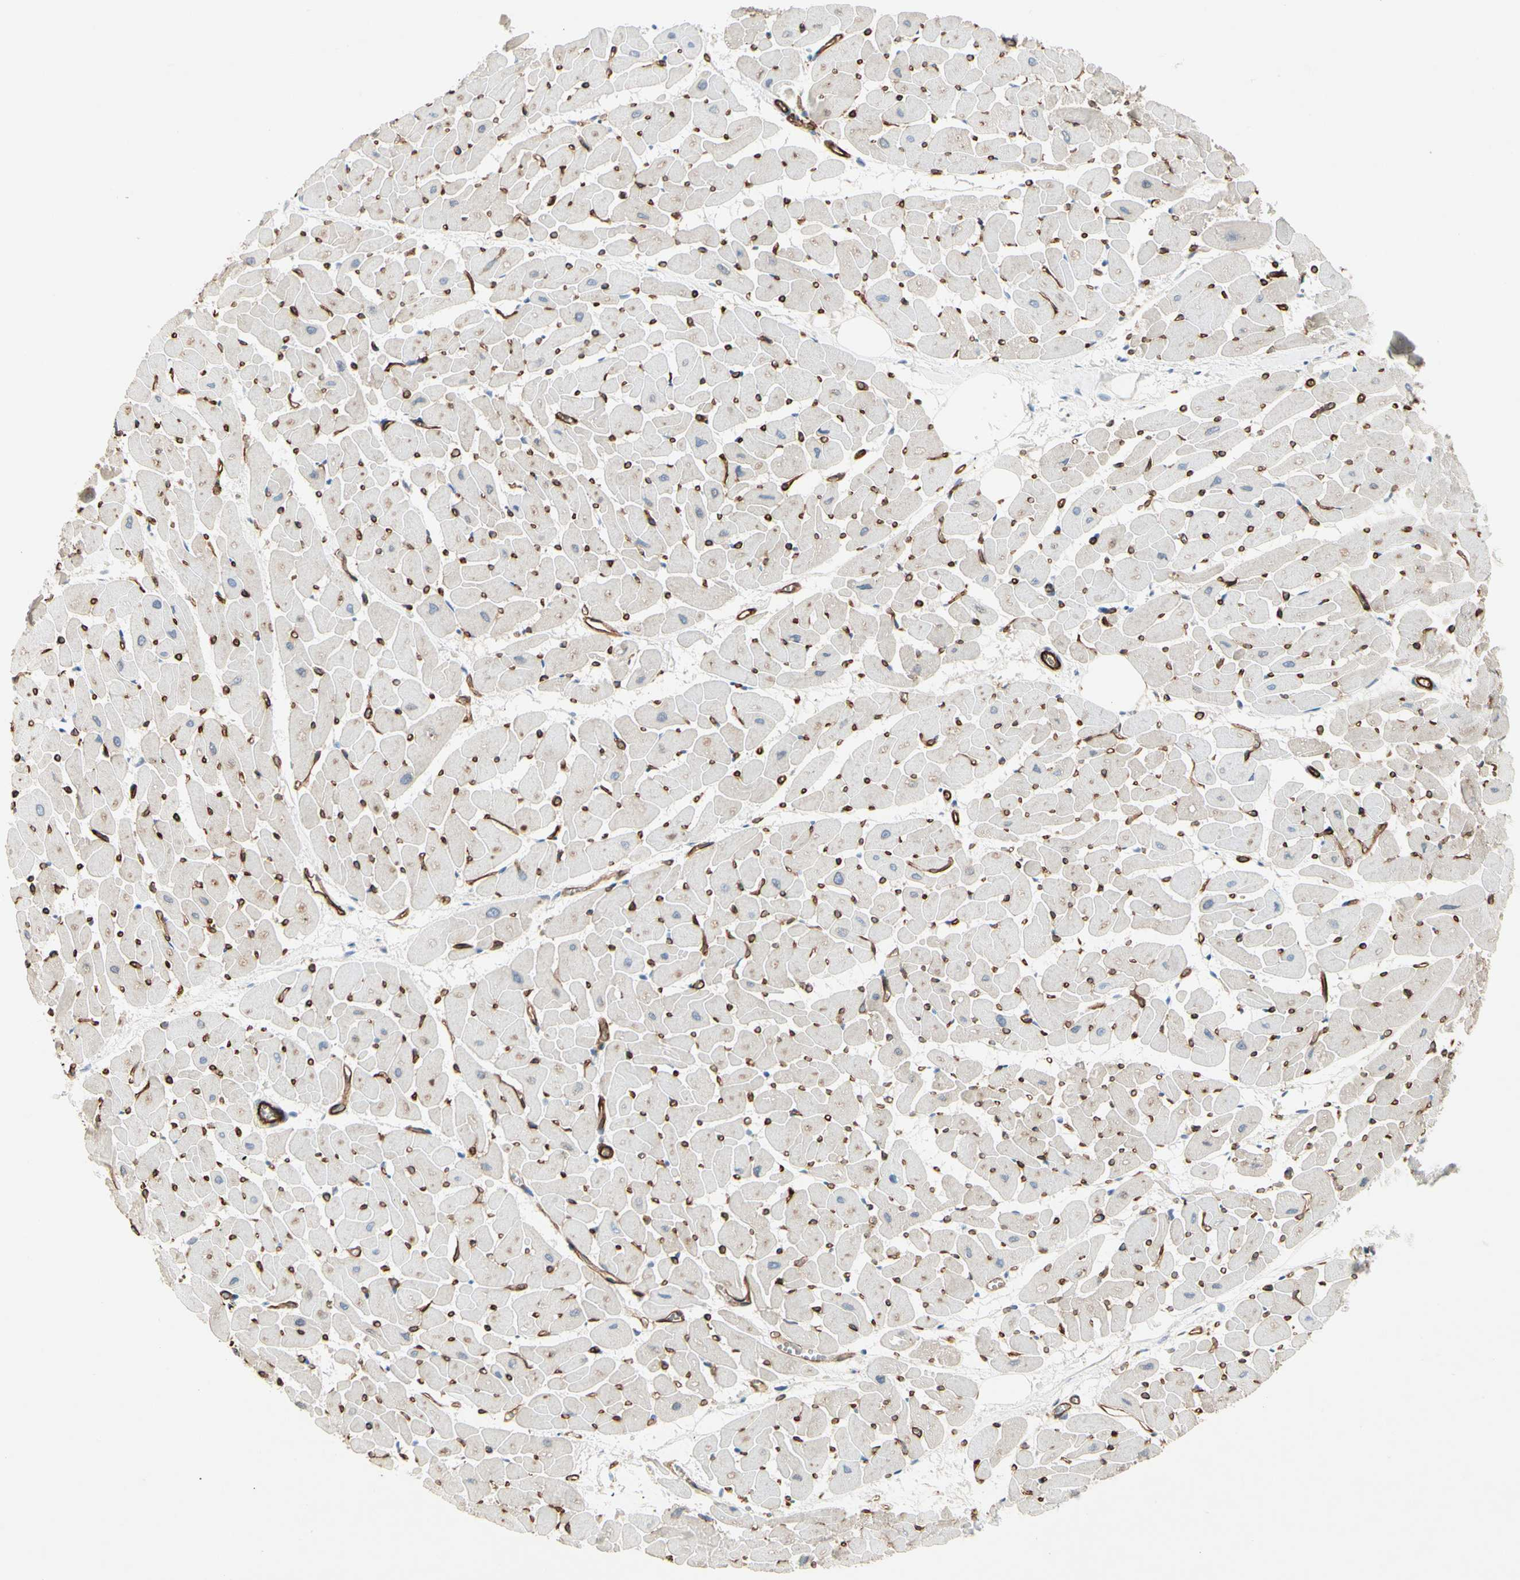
{"staining": {"intensity": "negative", "quantity": "none", "location": "none"}, "tissue": "heart muscle", "cell_type": "Cardiomyocytes", "image_type": "normal", "snomed": [{"axis": "morphology", "description": "Normal tissue, NOS"}, {"axis": "topography", "description": "Heart"}], "caption": "Cardiomyocytes show no significant protein staining in normal heart muscle. (Stains: DAB IHC with hematoxylin counter stain, Microscopy: brightfield microscopy at high magnification).", "gene": "CD93", "patient": {"sex": "female", "age": 19}}